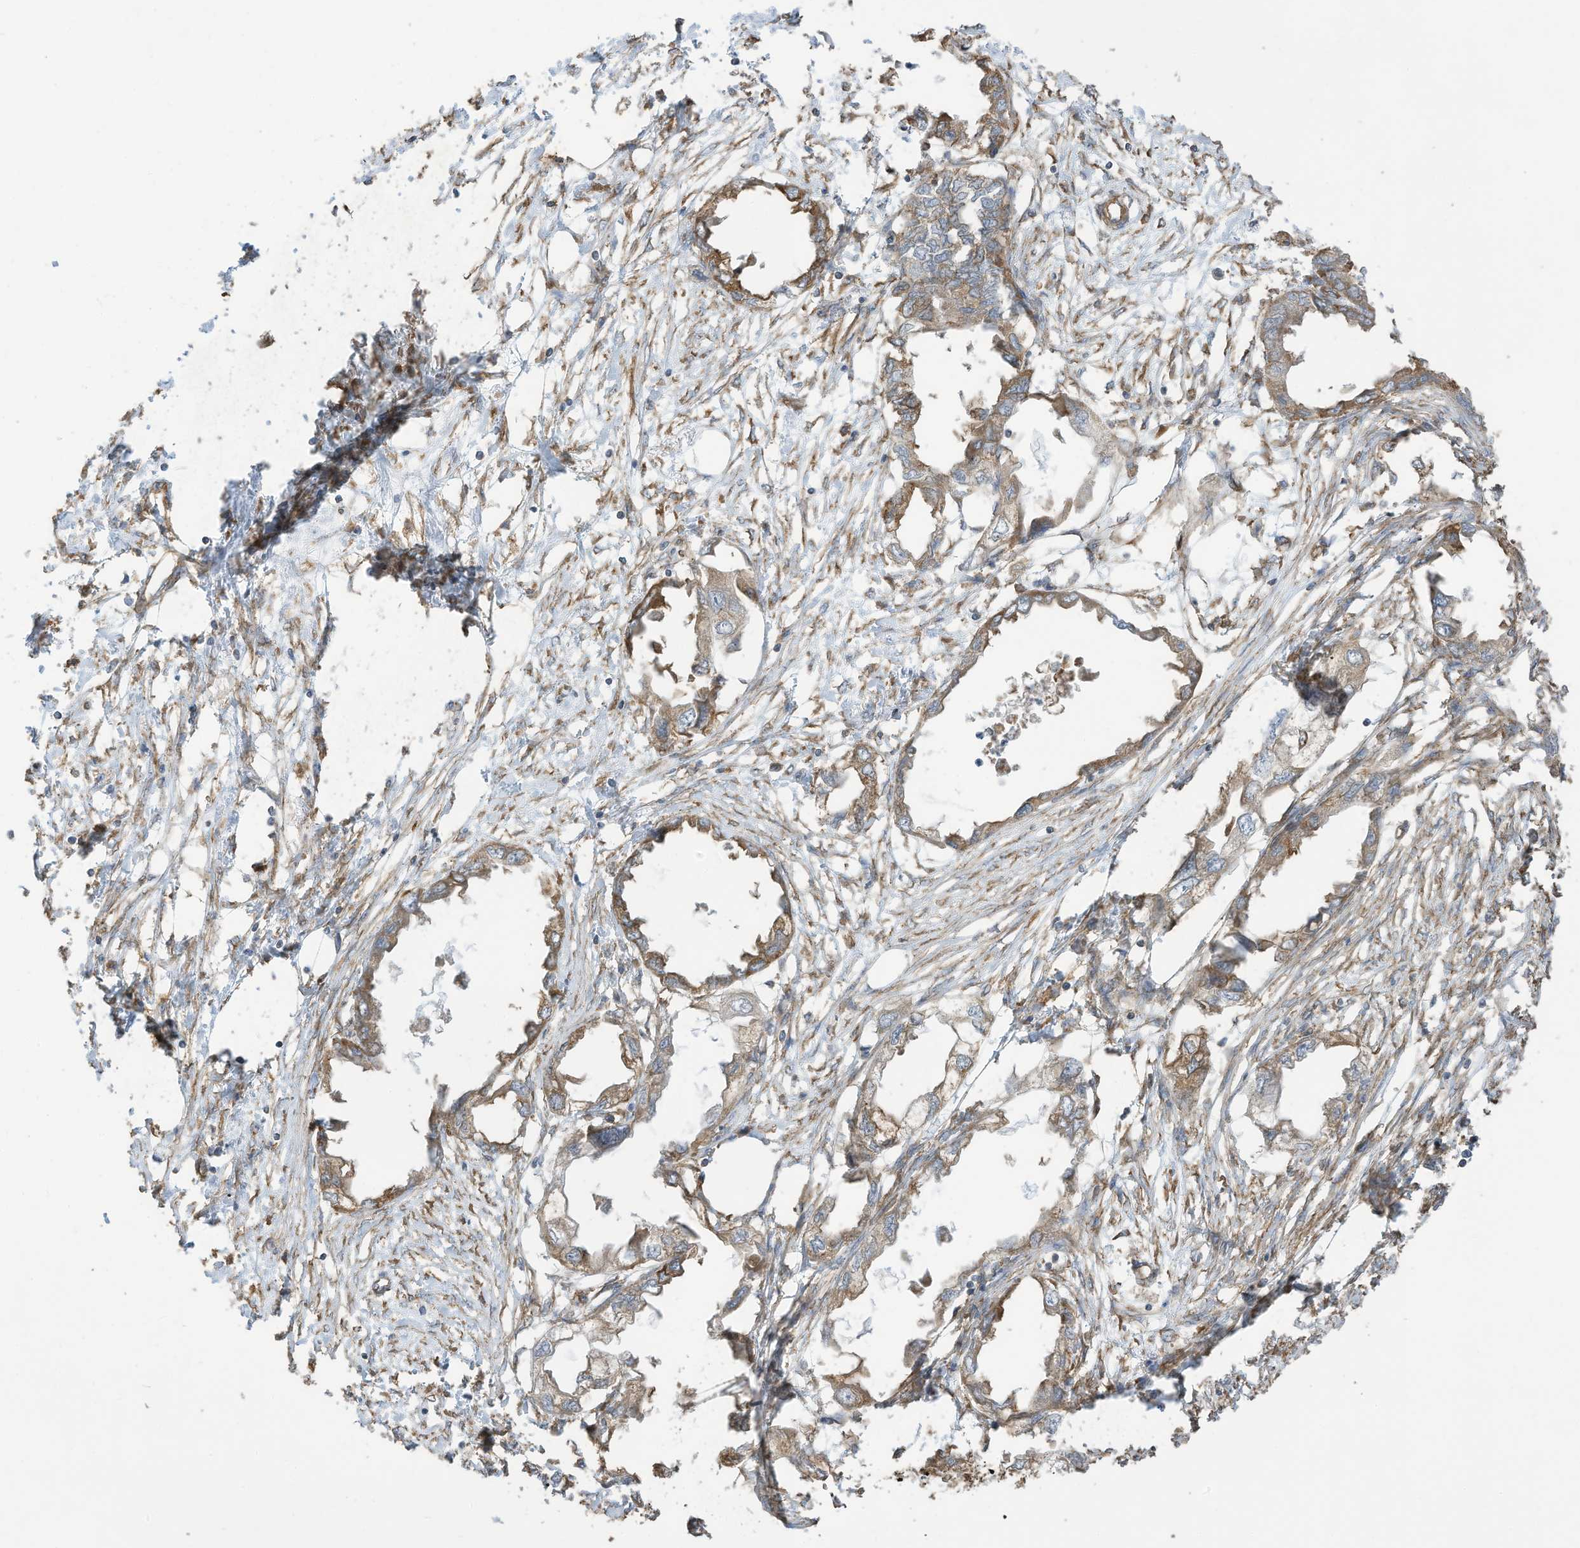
{"staining": {"intensity": "moderate", "quantity": "25%-75%", "location": "cytoplasmic/membranous"}, "tissue": "endometrial cancer", "cell_type": "Tumor cells", "image_type": "cancer", "snomed": [{"axis": "morphology", "description": "Adenocarcinoma, NOS"}, {"axis": "morphology", "description": "Adenocarcinoma, metastatic, NOS"}, {"axis": "topography", "description": "Adipose tissue"}, {"axis": "topography", "description": "Endometrium"}], "caption": "Moderate cytoplasmic/membranous protein positivity is present in approximately 25%-75% of tumor cells in metastatic adenocarcinoma (endometrial).", "gene": "CGAS", "patient": {"sex": "female", "age": 67}}